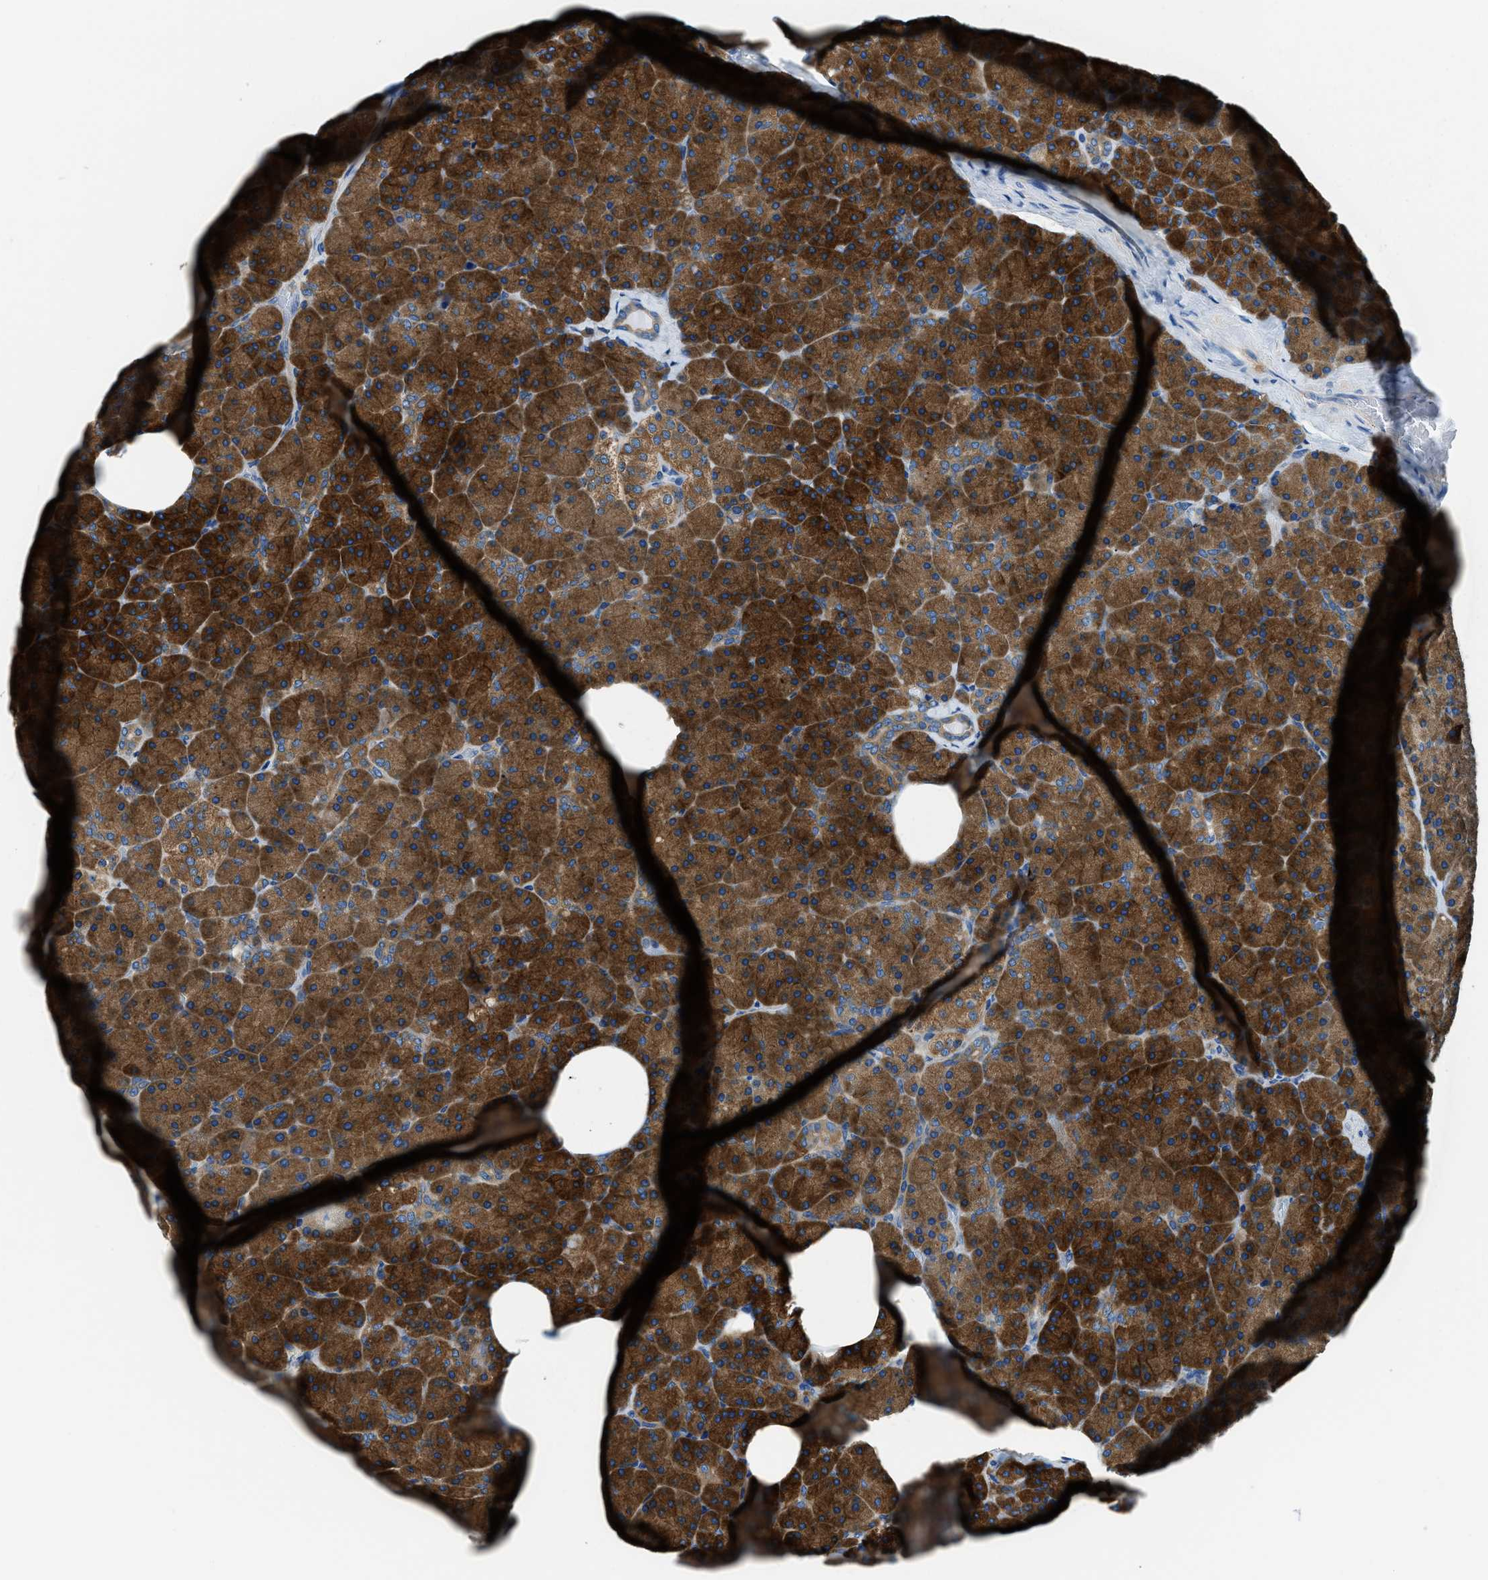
{"staining": {"intensity": "strong", "quantity": ">75%", "location": "cytoplasmic/membranous"}, "tissue": "pancreas", "cell_type": "Exocrine glandular cells", "image_type": "normal", "snomed": [{"axis": "morphology", "description": "Normal tissue, NOS"}, {"axis": "topography", "description": "Pancreas"}], "caption": "Brown immunohistochemical staining in benign pancreas shows strong cytoplasmic/membranous staining in approximately >75% of exocrine glandular cells. (DAB (3,3'-diaminobenzidine) = brown stain, brightfield microscopy at high magnification).", "gene": "SARS1", "patient": {"sex": "female", "age": 35}}